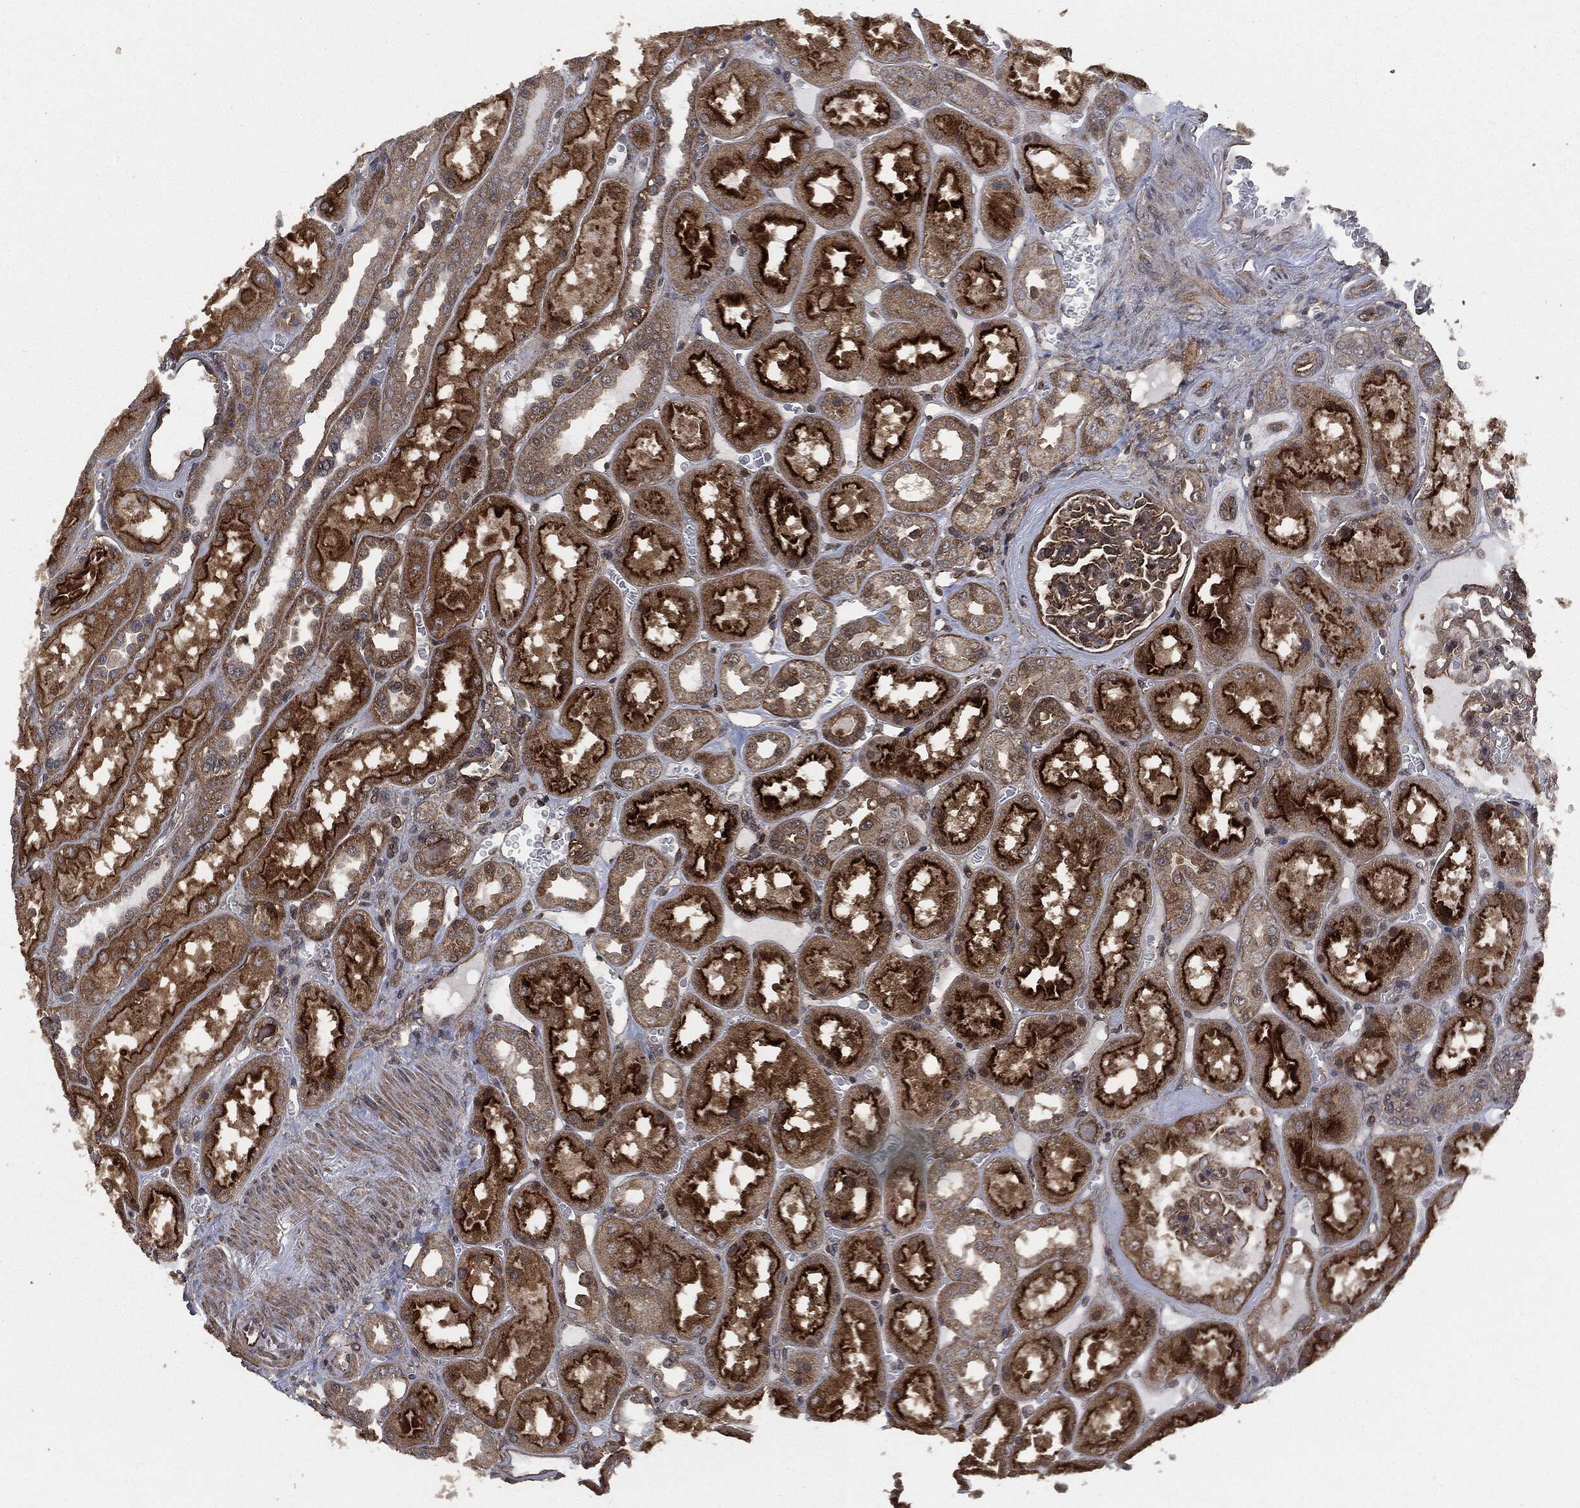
{"staining": {"intensity": "moderate", "quantity": "25%-75%", "location": "cytoplasmic/membranous"}, "tissue": "kidney", "cell_type": "Cells in glomeruli", "image_type": "normal", "snomed": [{"axis": "morphology", "description": "Normal tissue, NOS"}, {"axis": "topography", "description": "Kidney"}], "caption": "DAB (3,3'-diaminobenzidine) immunohistochemical staining of unremarkable human kidney reveals moderate cytoplasmic/membranous protein positivity in about 25%-75% of cells in glomeruli. The protein of interest is stained brown, and the nuclei are stained in blue (DAB IHC with brightfield microscopy, high magnification).", "gene": "HRAS", "patient": {"sex": "male", "age": 73}}